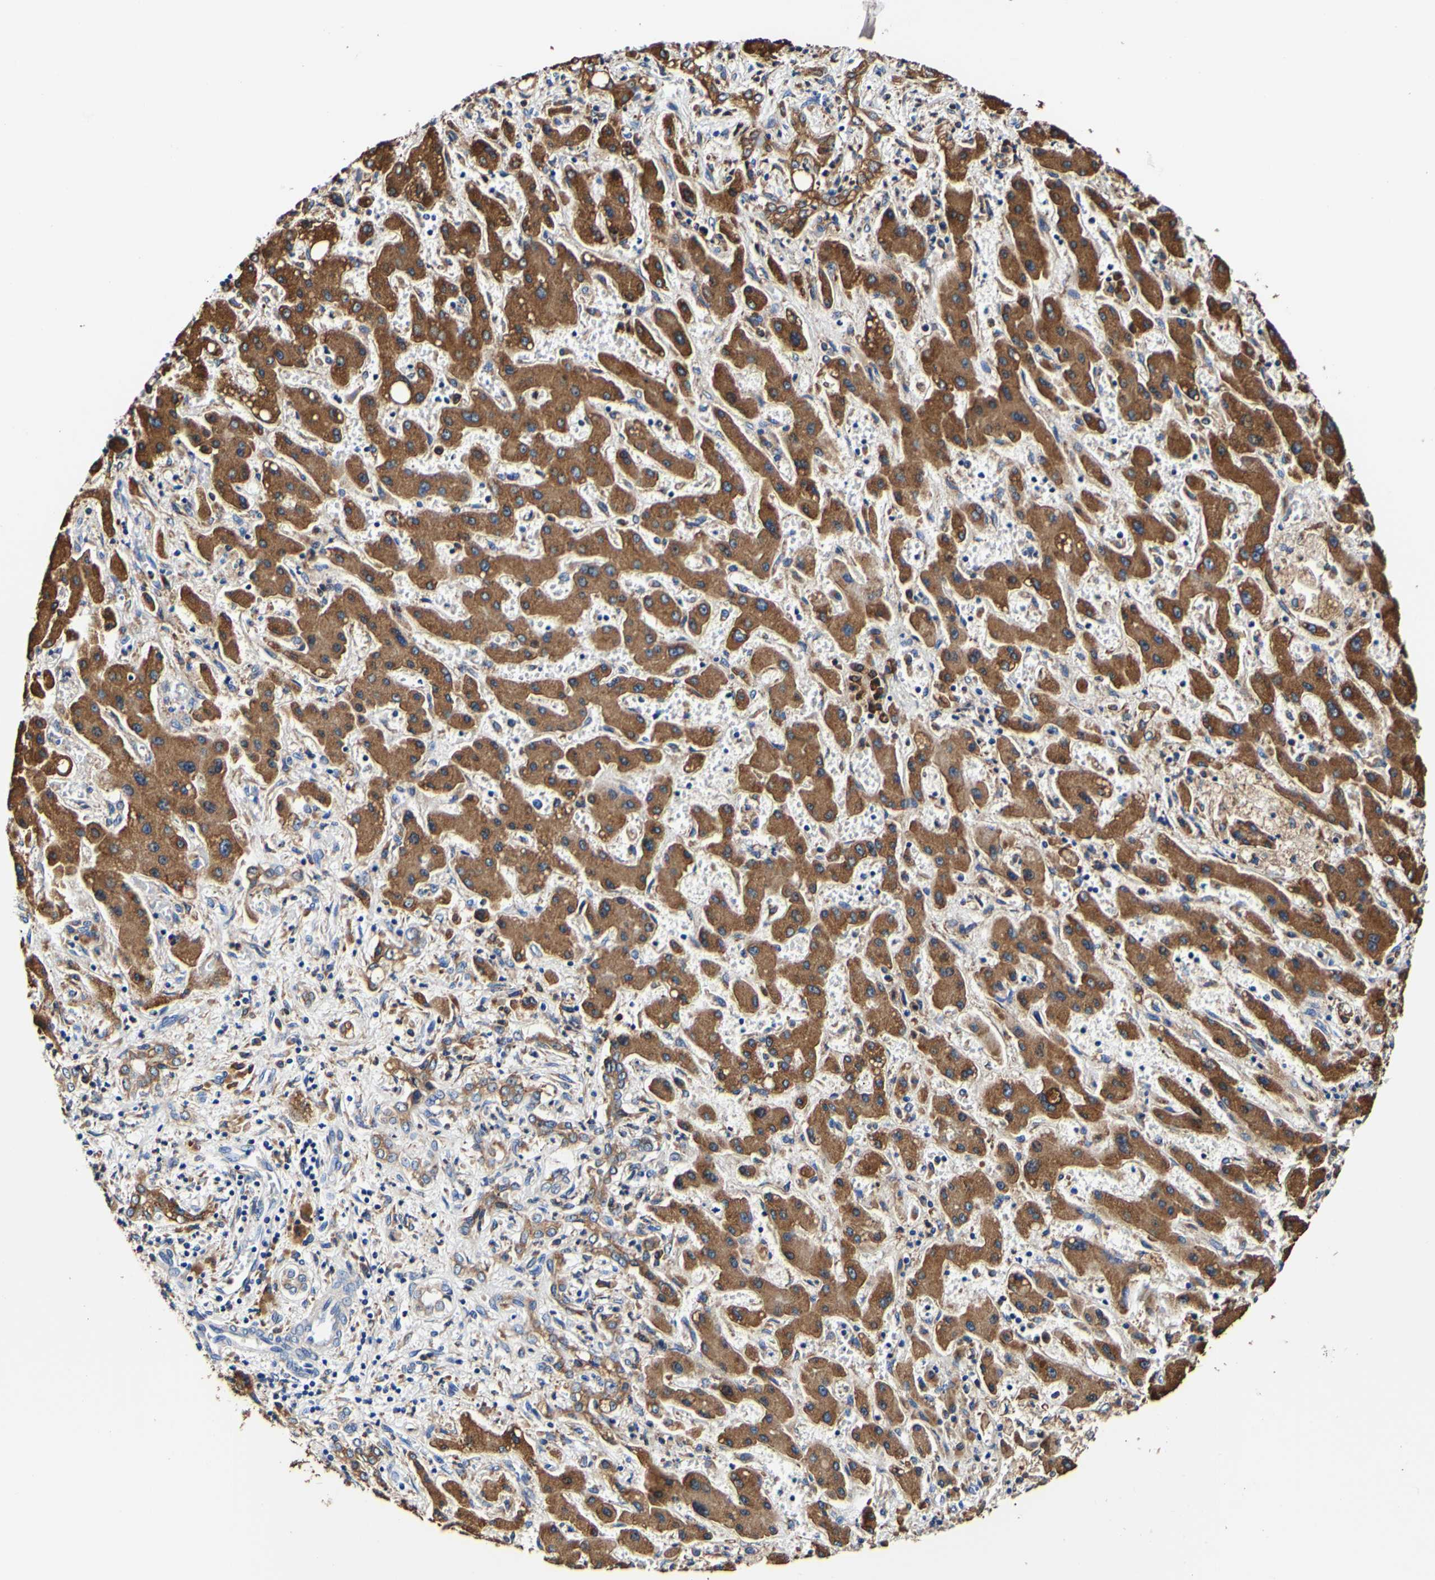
{"staining": {"intensity": "moderate", "quantity": ">75%", "location": "cytoplasmic/membranous"}, "tissue": "liver cancer", "cell_type": "Tumor cells", "image_type": "cancer", "snomed": [{"axis": "morphology", "description": "Cholangiocarcinoma"}, {"axis": "topography", "description": "Liver"}], "caption": "IHC (DAB (3,3'-diaminobenzidine)) staining of human cholangiocarcinoma (liver) shows moderate cytoplasmic/membranous protein expression in about >75% of tumor cells. (IHC, brightfield microscopy, high magnification).", "gene": "P4HB", "patient": {"sex": "male", "age": 50}}